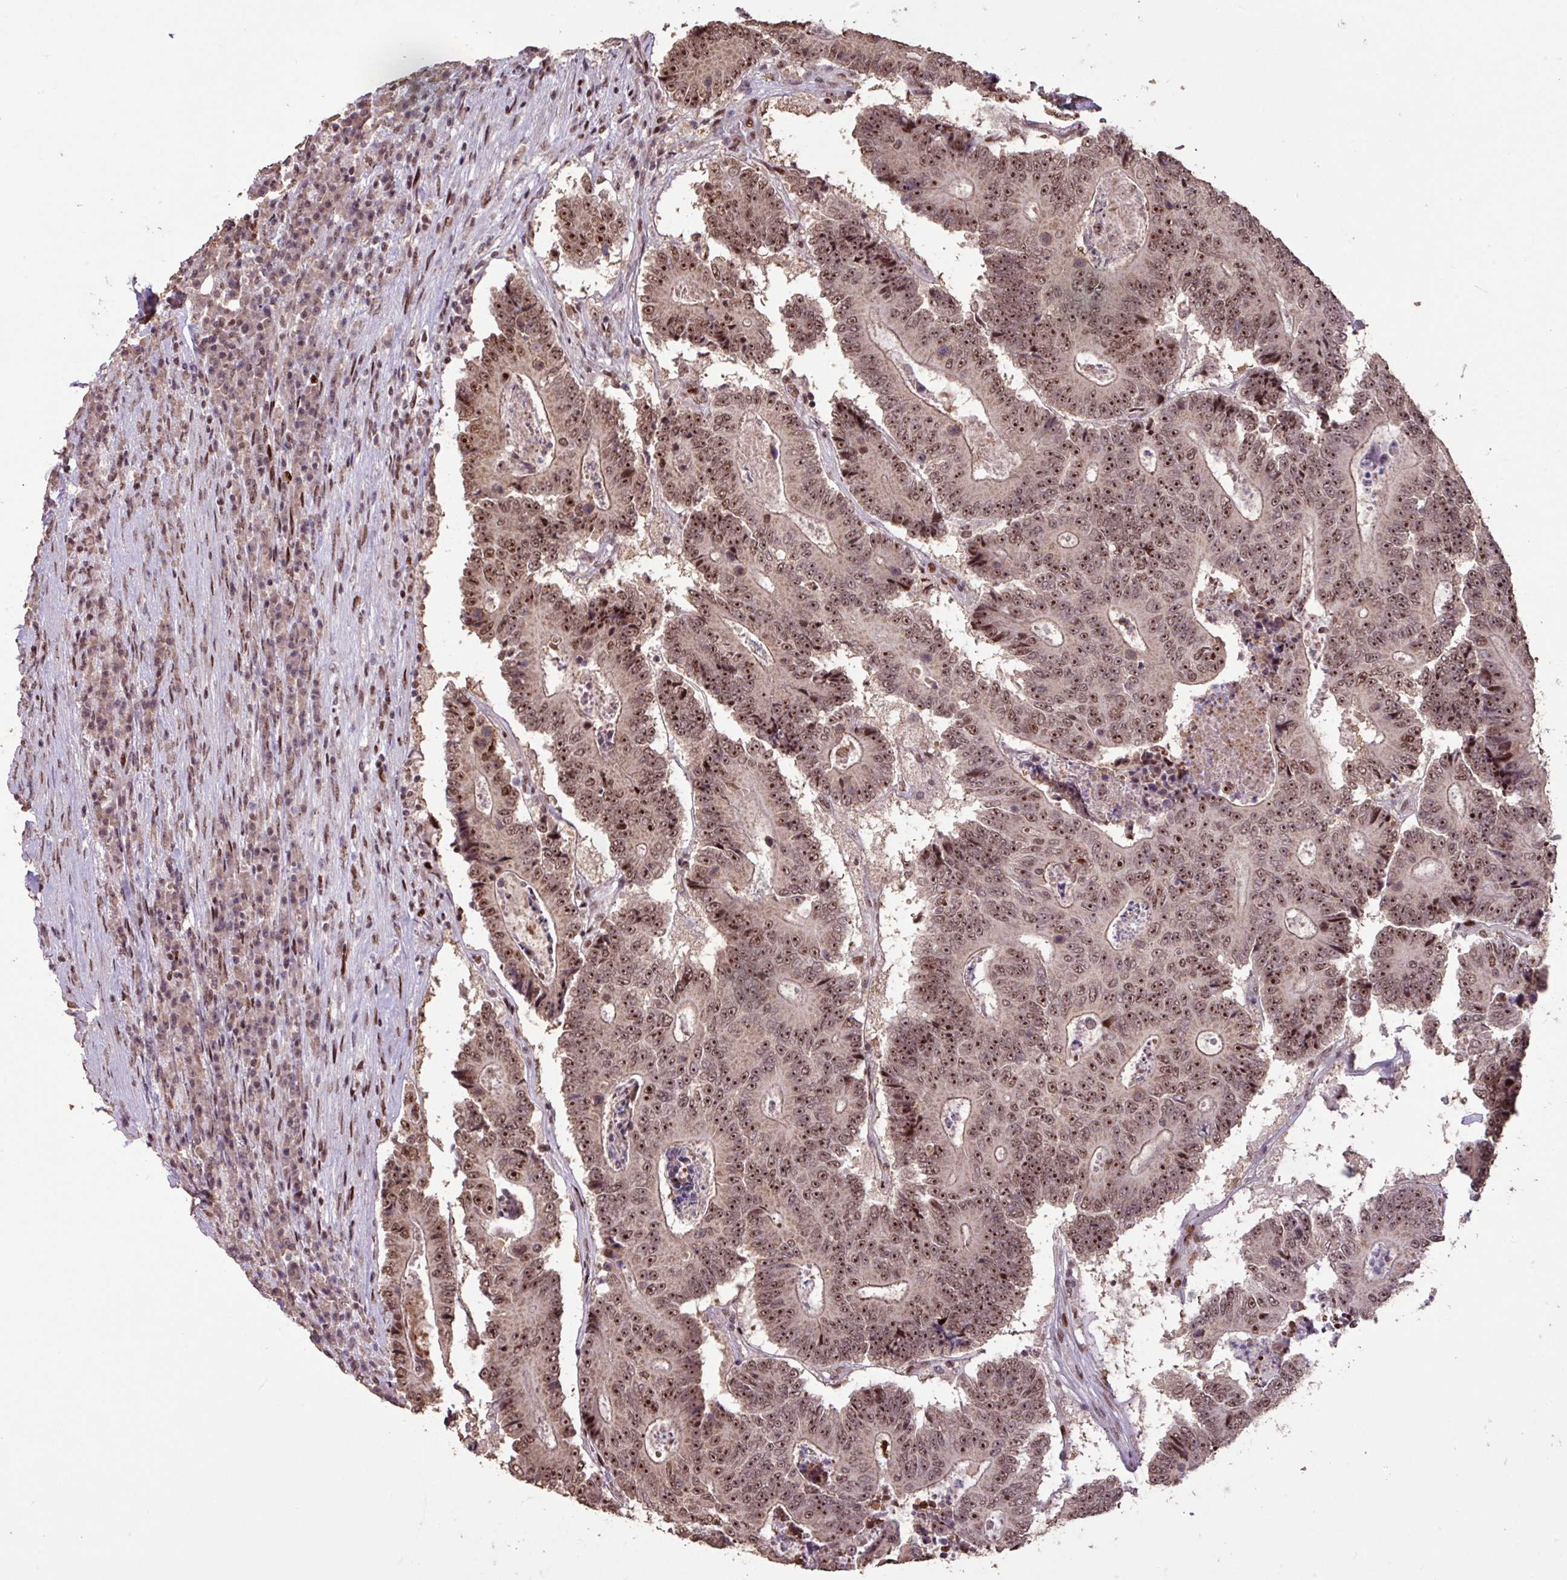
{"staining": {"intensity": "moderate", "quantity": ">75%", "location": "nuclear"}, "tissue": "colorectal cancer", "cell_type": "Tumor cells", "image_type": "cancer", "snomed": [{"axis": "morphology", "description": "Adenocarcinoma, NOS"}, {"axis": "topography", "description": "Colon"}], "caption": "A brown stain labels moderate nuclear staining of a protein in human adenocarcinoma (colorectal) tumor cells.", "gene": "ZNF709", "patient": {"sex": "male", "age": 83}}